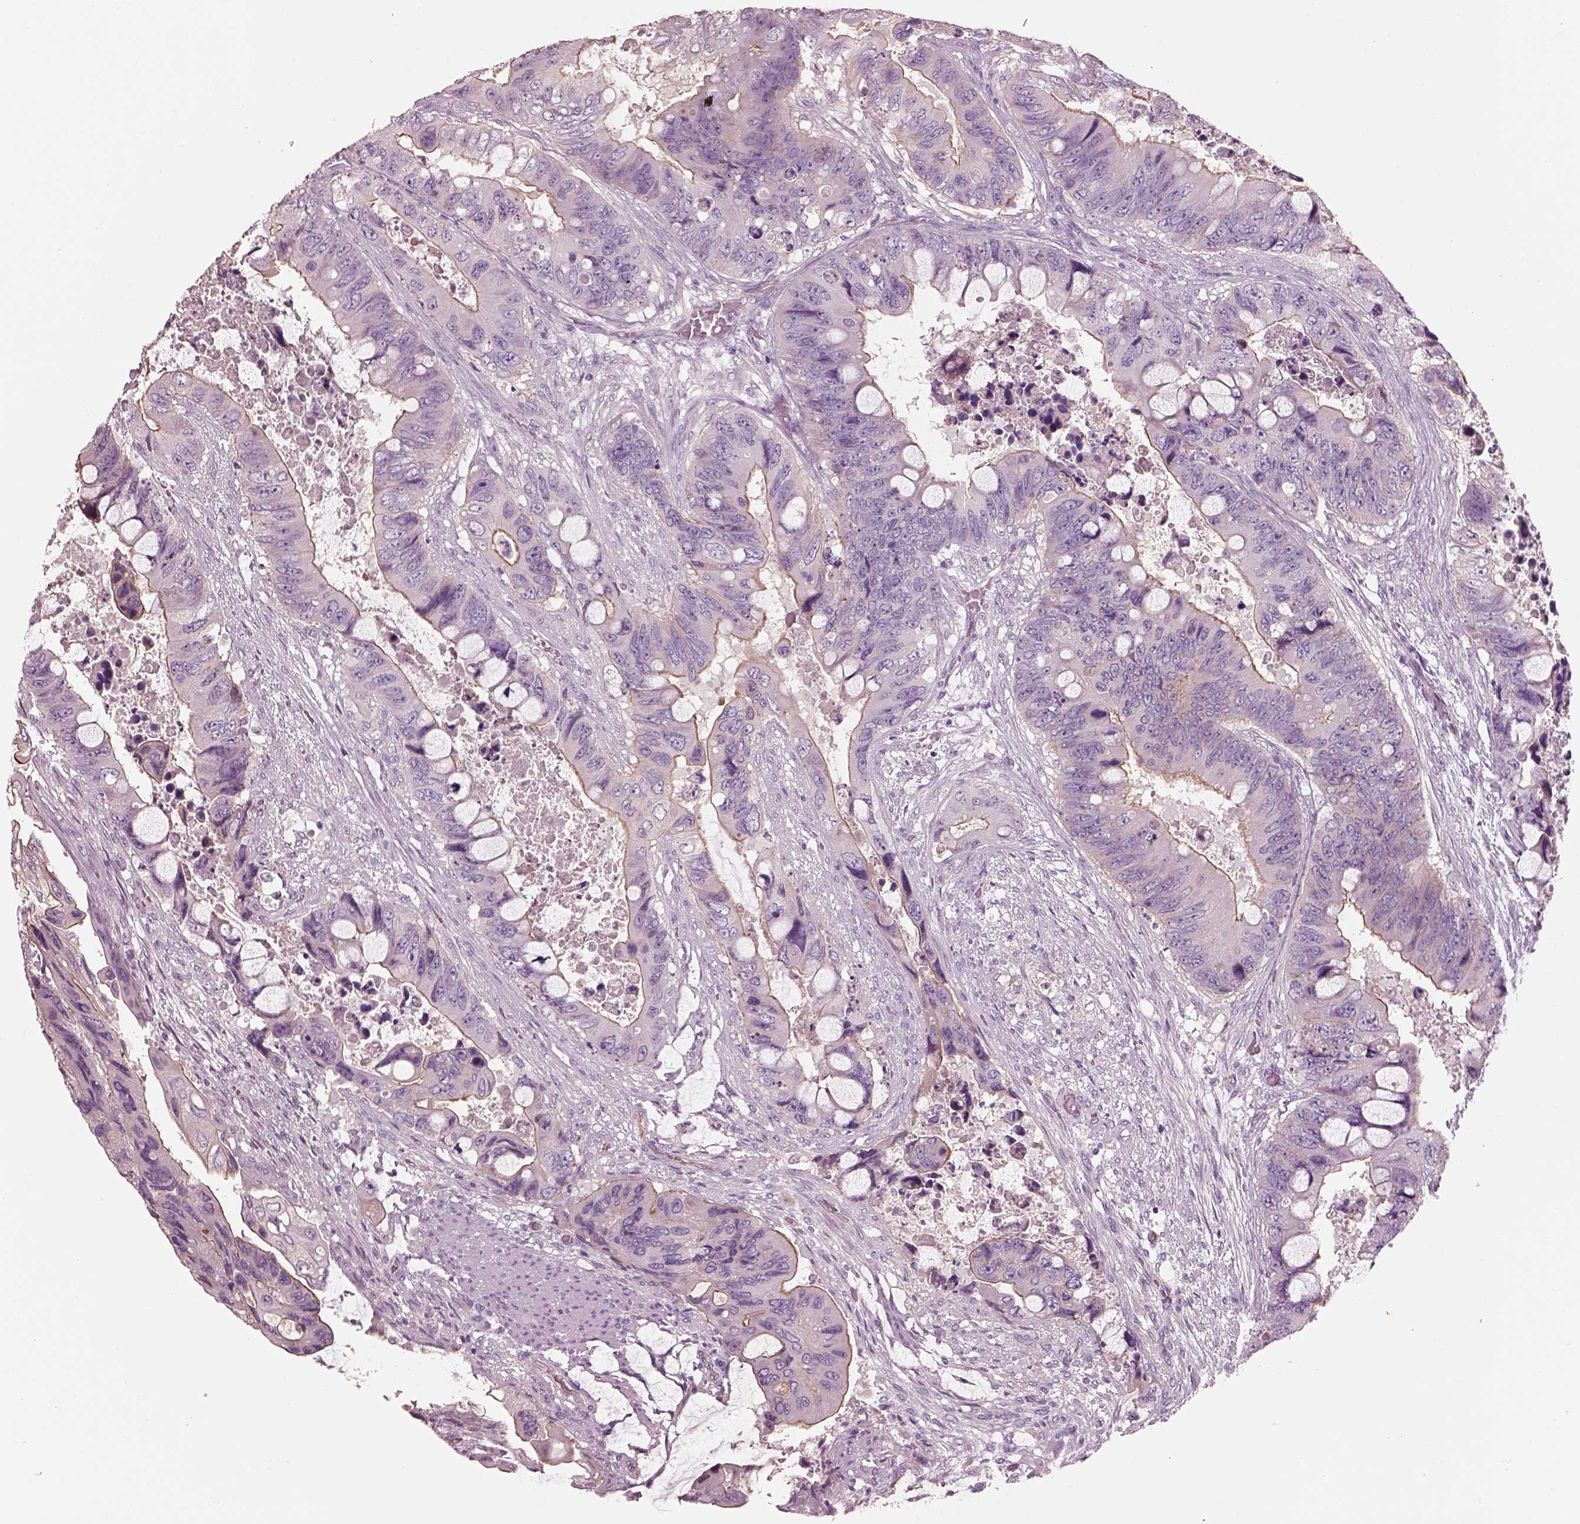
{"staining": {"intensity": "negative", "quantity": "none", "location": "none"}, "tissue": "colorectal cancer", "cell_type": "Tumor cells", "image_type": "cancer", "snomed": [{"axis": "morphology", "description": "Adenocarcinoma, NOS"}, {"axis": "topography", "description": "Rectum"}], "caption": "Tumor cells are negative for protein expression in human colorectal cancer. (Immunohistochemistry, brightfield microscopy, high magnification).", "gene": "IGLL1", "patient": {"sex": "male", "age": 63}}